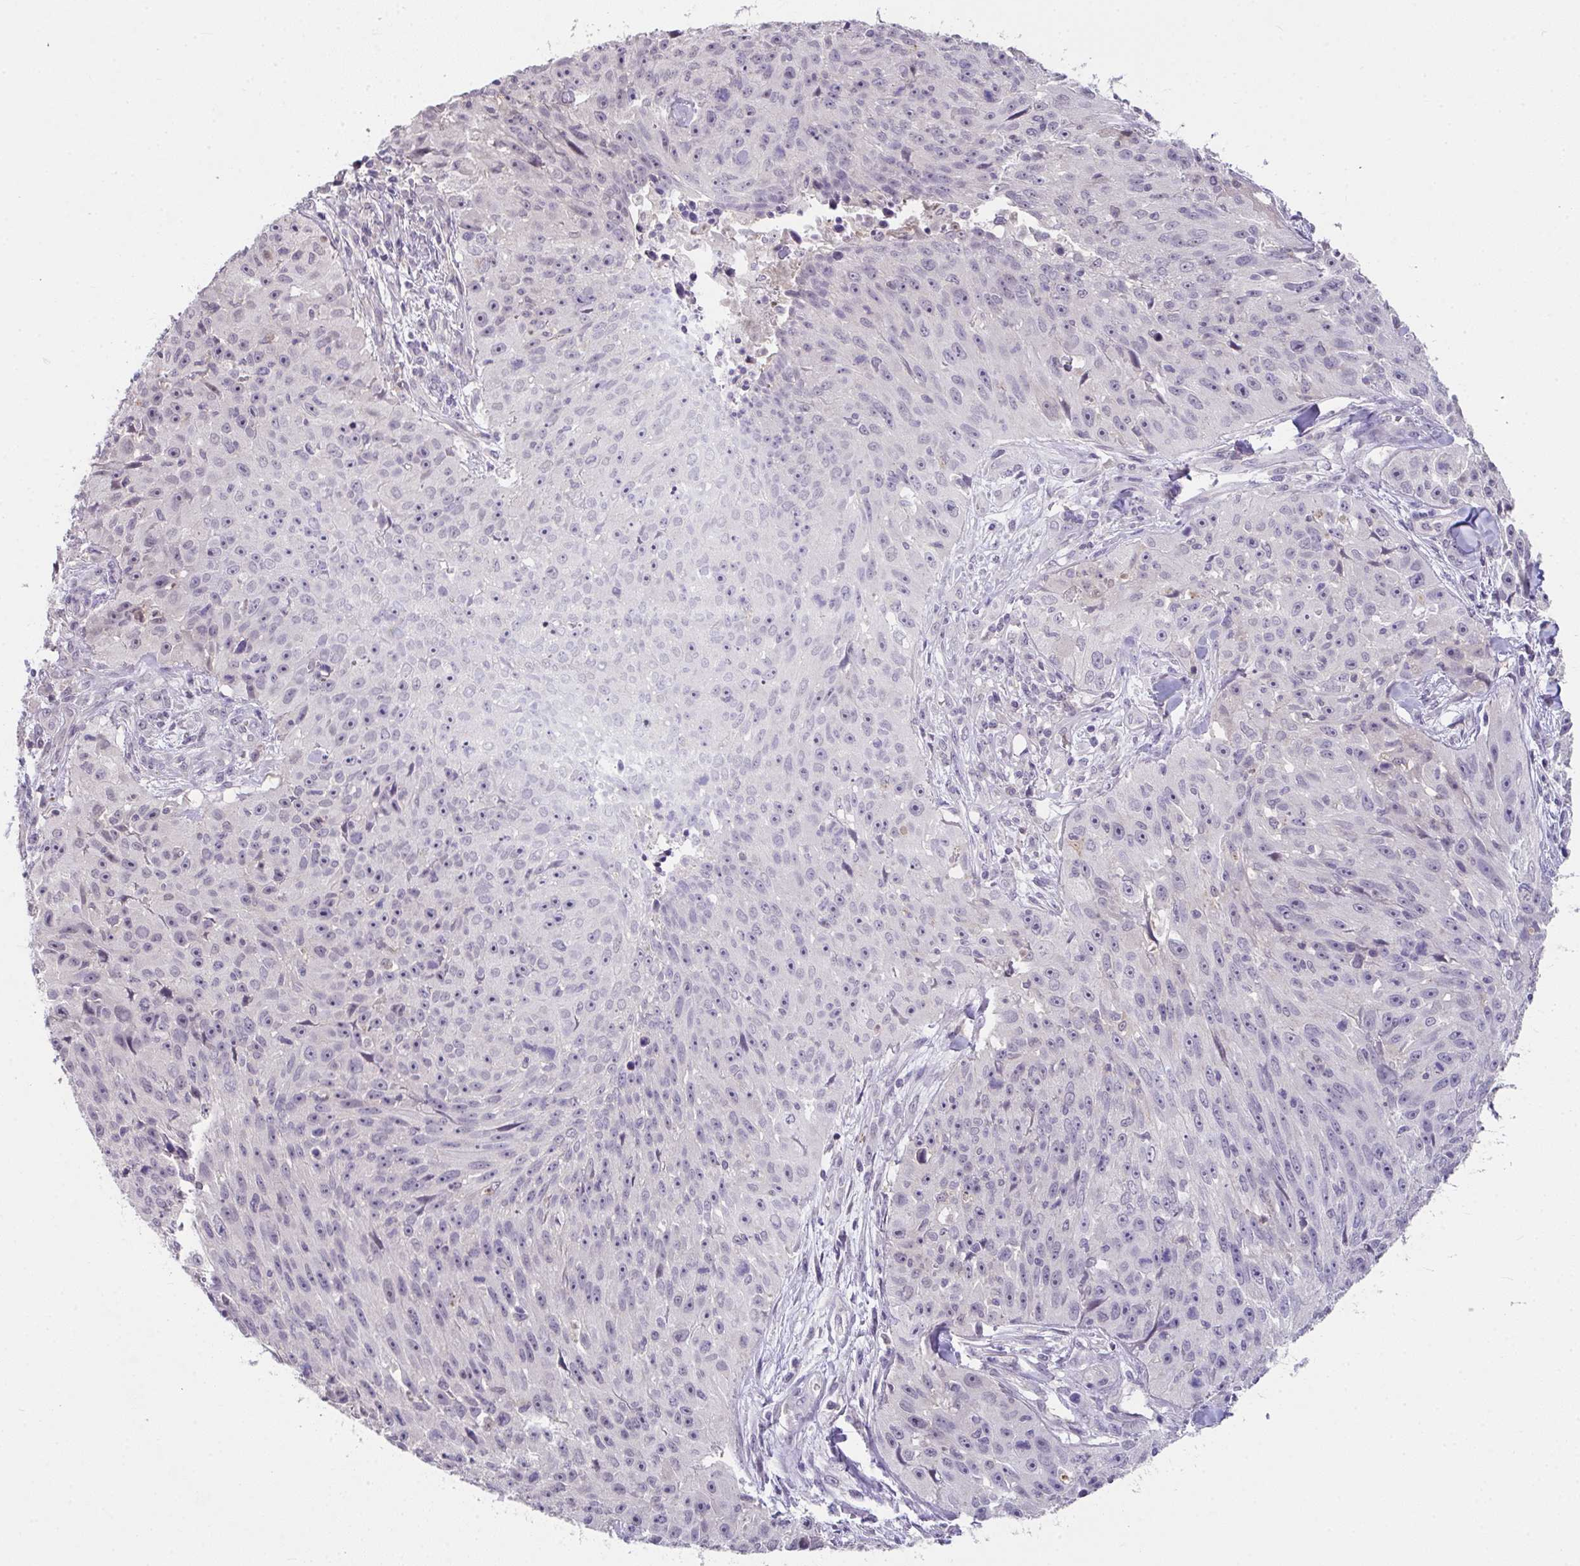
{"staining": {"intensity": "weak", "quantity": "<25%", "location": "nuclear"}, "tissue": "skin cancer", "cell_type": "Tumor cells", "image_type": "cancer", "snomed": [{"axis": "morphology", "description": "Squamous cell carcinoma, NOS"}, {"axis": "topography", "description": "Skin"}], "caption": "This is a image of immunohistochemistry staining of skin squamous cell carcinoma, which shows no positivity in tumor cells. Brightfield microscopy of immunohistochemistry stained with DAB (brown) and hematoxylin (blue), captured at high magnification.", "gene": "GLTPD2", "patient": {"sex": "female", "age": 87}}